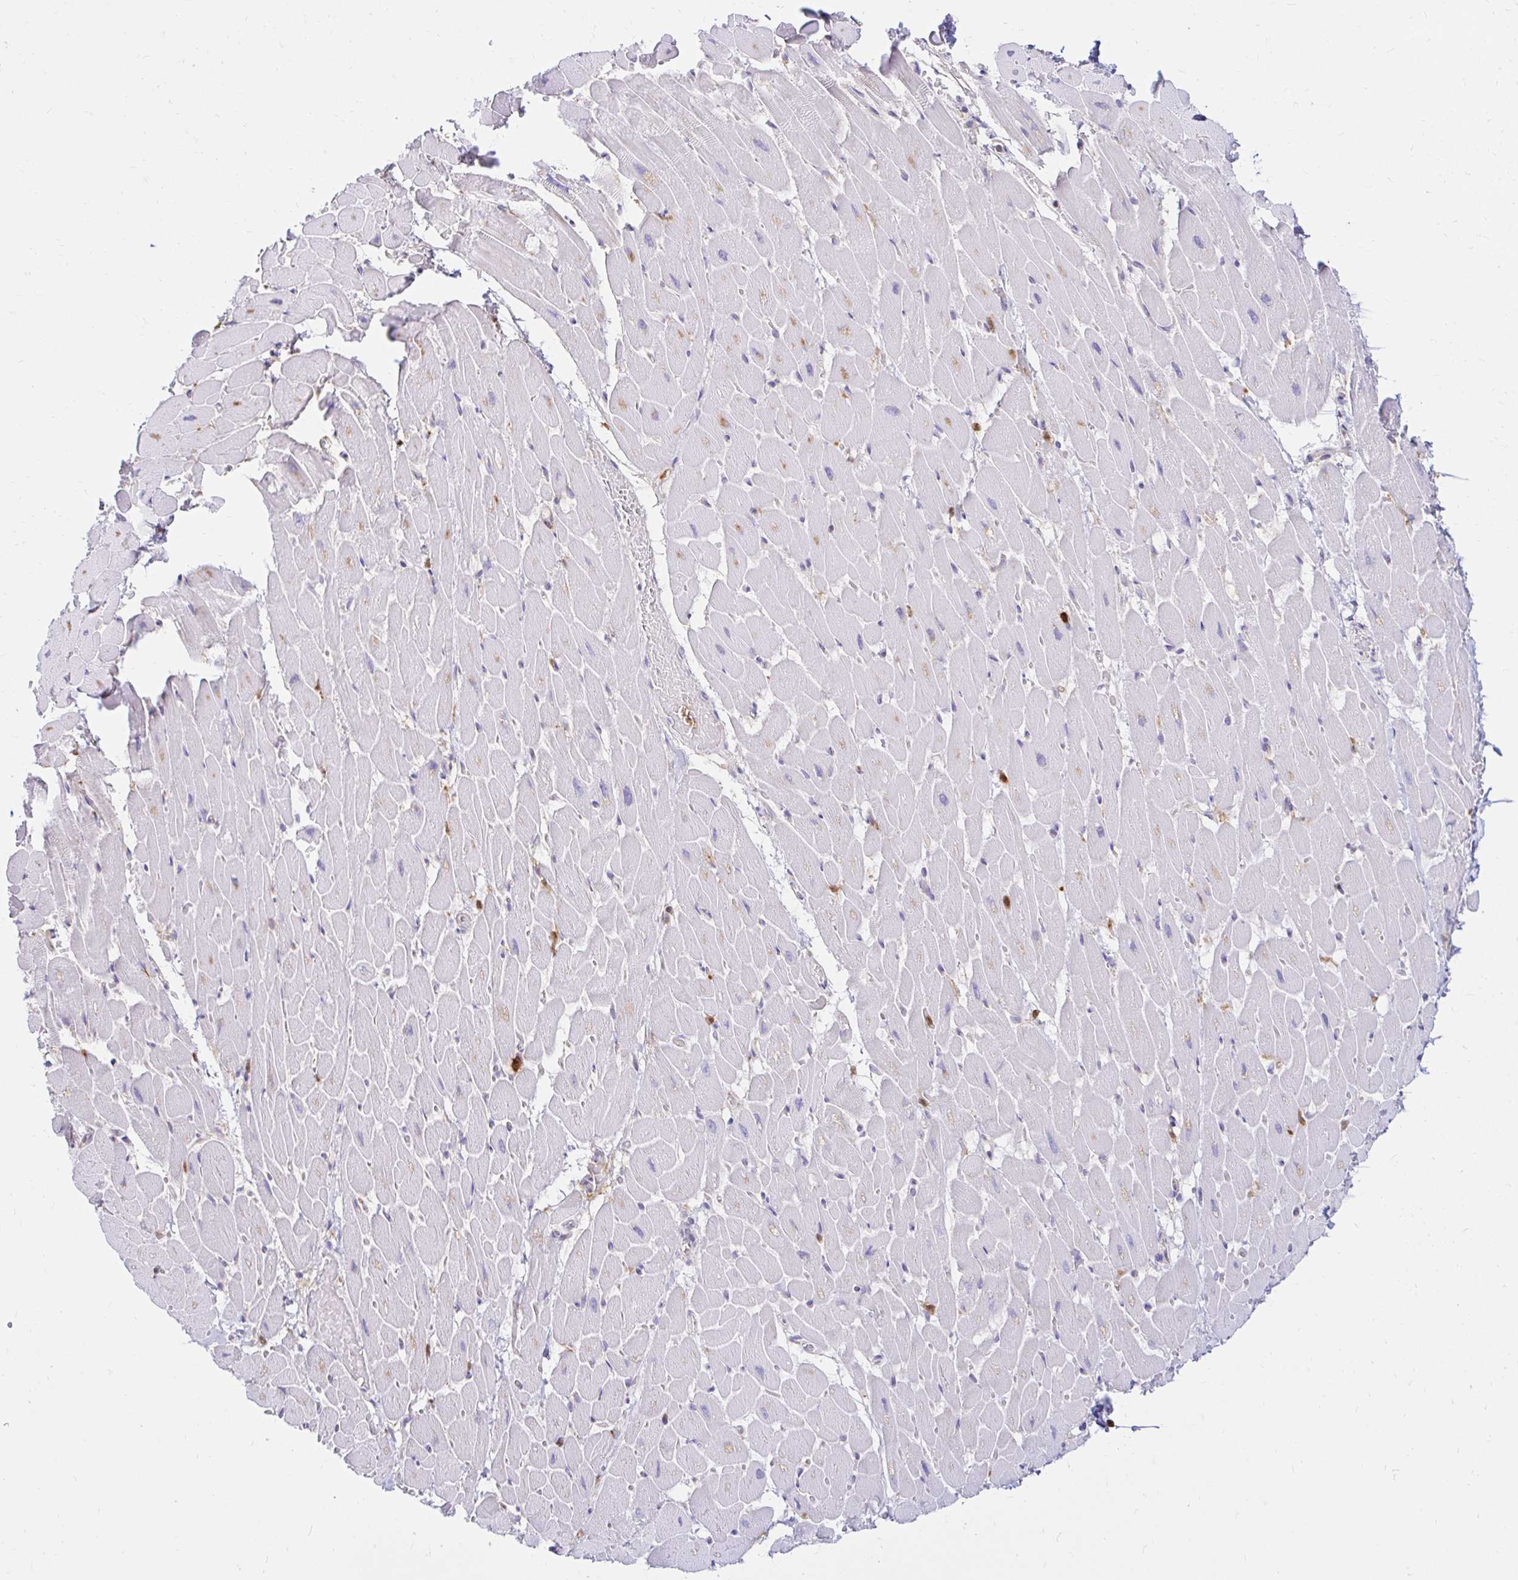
{"staining": {"intensity": "negative", "quantity": "none", "location": "none"}, "tissue": "heart muscle", "cell_type": "Cardiomyocytes", "image_type": "normal", "snomed": [{"axis": "morphology", "description": "Normal tissue, NOS"}, {"axis": "topography", "description": "Heart"}], "caption": "IHC photomicrograph of normal human heart muscle stained for a protein (brown), which reveals no staining in cardiomyocytes.", "gene": "PYCARD", "patient": {"sex": "male", "age": 37}}